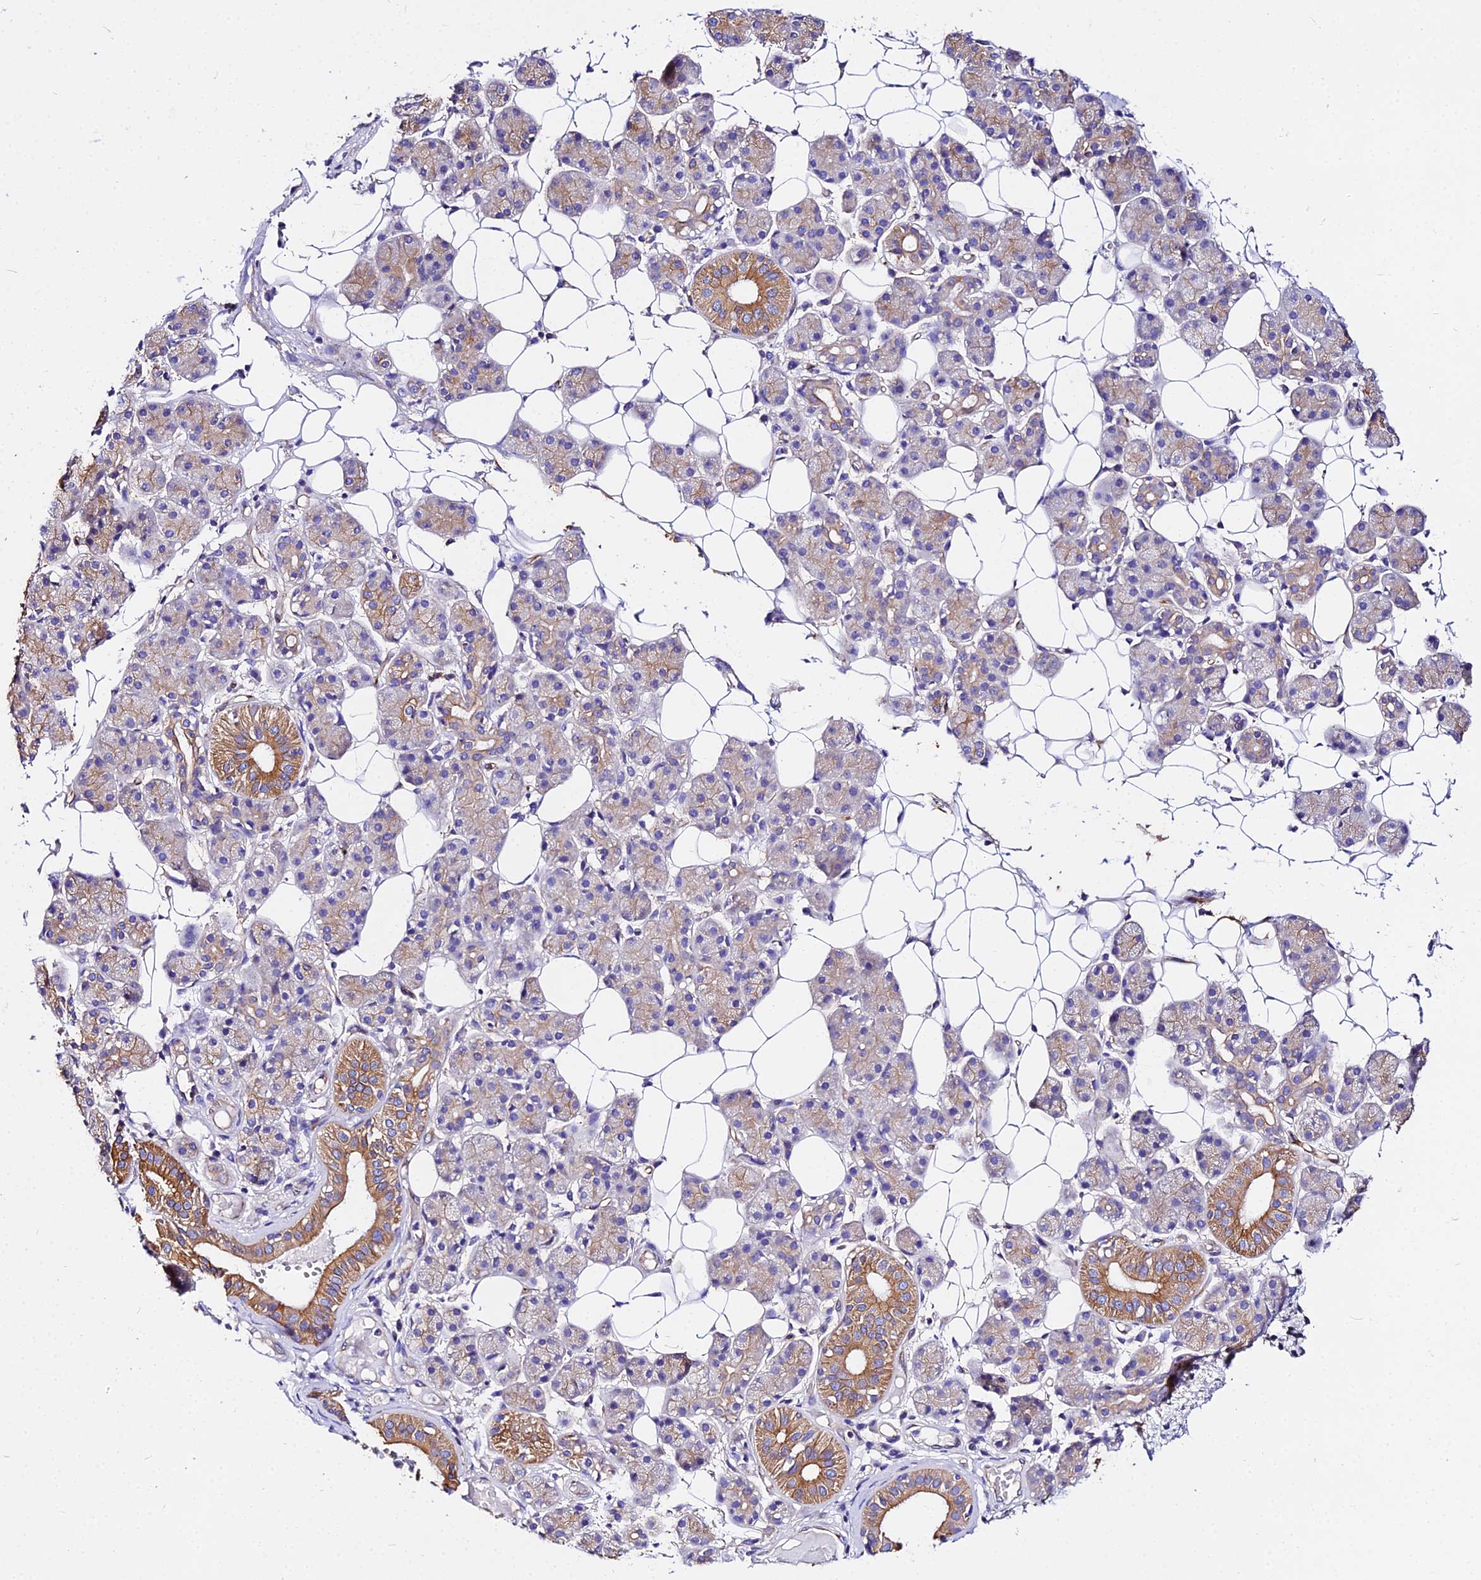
{"staining": {"intensity": "moderate", "quantity": "25%-75%", "location": "cytoplasmic/membranous"}, "tissue": "salivary gland", "cell_type": "Glandular cells", "image_type": "normal", "snomed": [{"axis": "morphology", "description": "Normal tissue, NOS"}, {"axis": "topography", "description": "Salivary gland"}], "caption": "Moderate cytoplasmic/membranous protein expression is present in approximately 25%-75% of glandular cells in salivary gland. Nuclei are stained in blue.", "gene": "DAW1", "patient": {"sex": "female", "age": 33}}